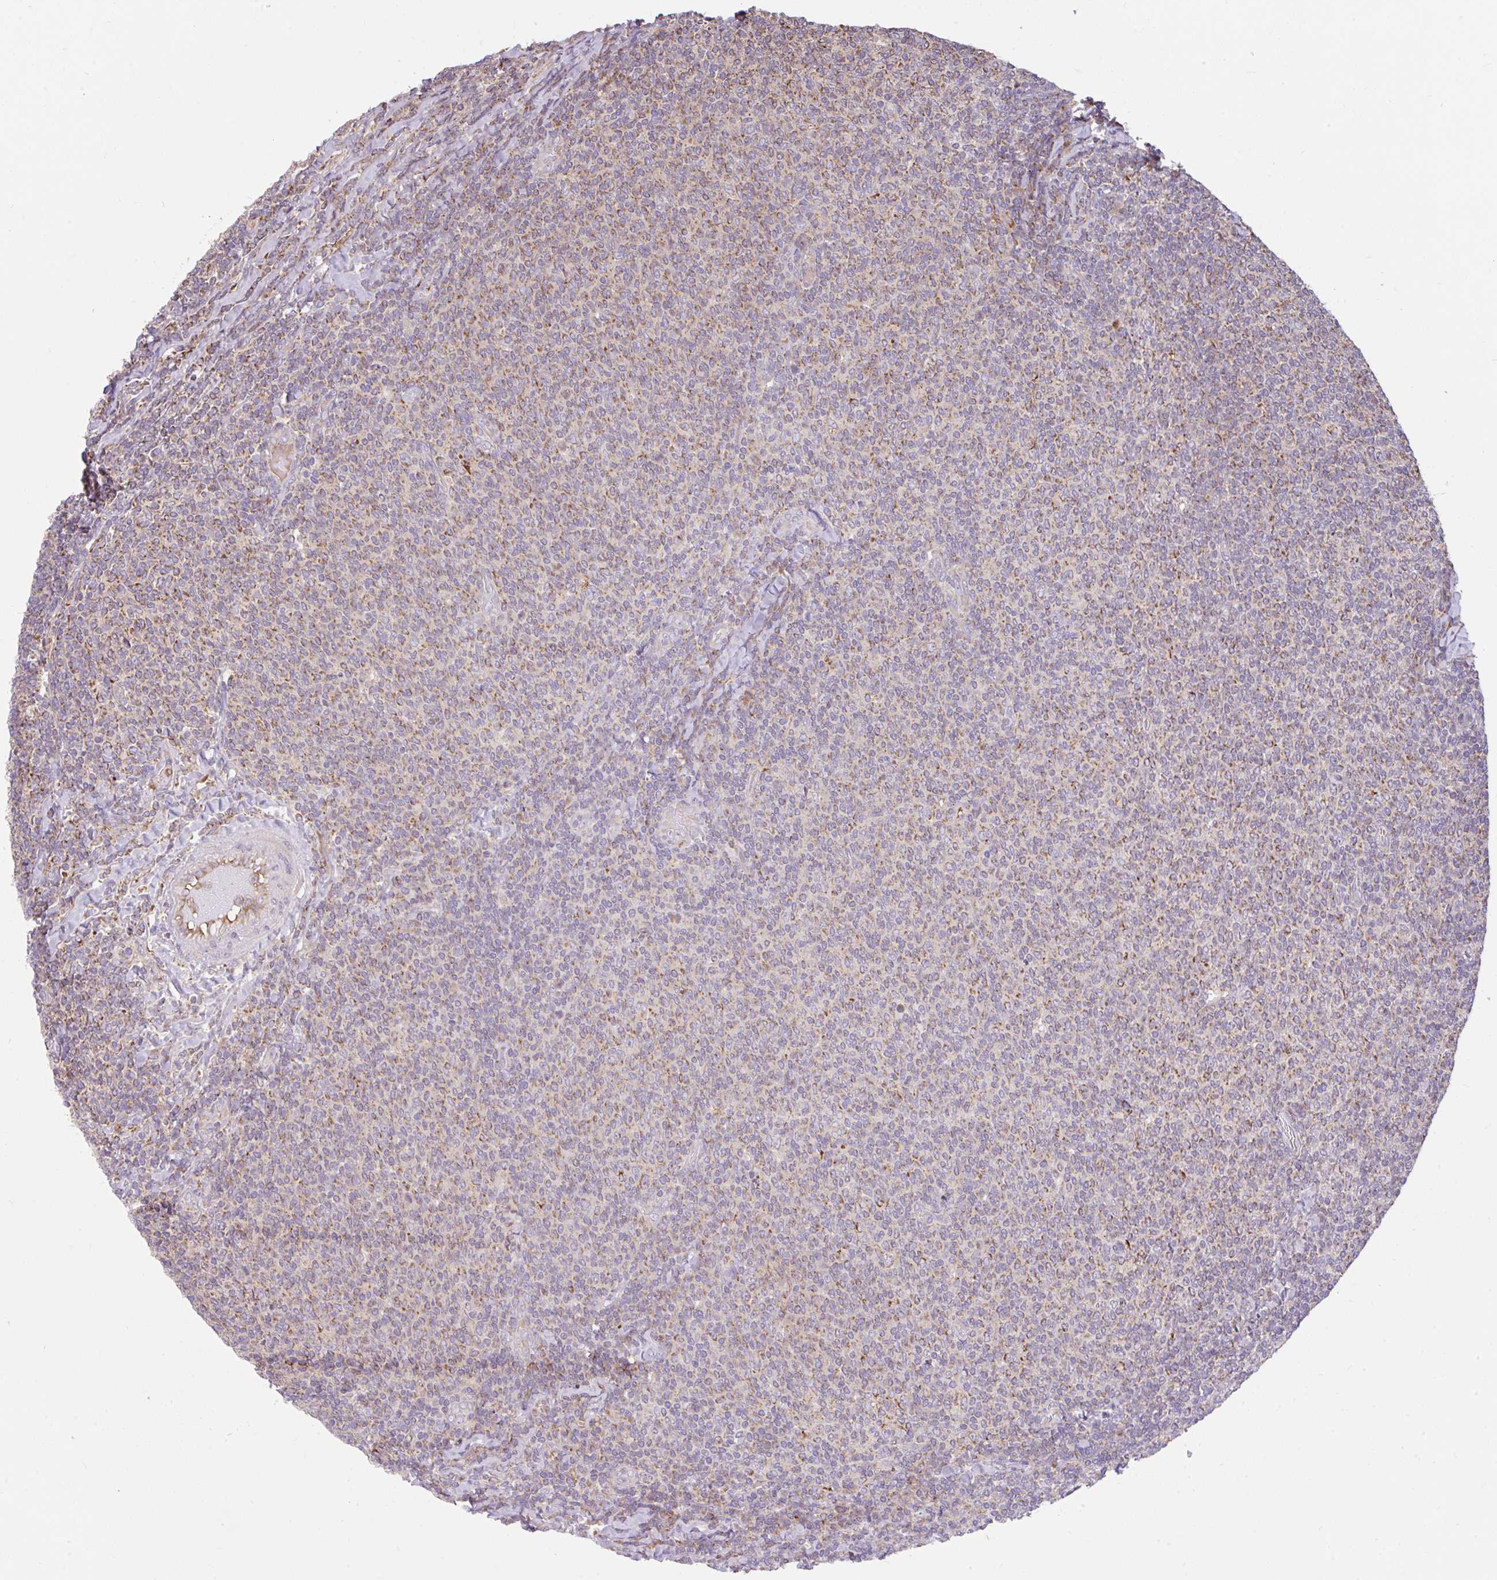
{"staining": {"intensity": "moderate", "quantity": "25%-75%", "location": "cytoplasmic/membranous"}, "tissue": "lymphoma", "cell_type": "Tumor cells", "image_type": "cancer", "snomed": [{"axis": "morphology", "description": "Malignant lymphoma, non-Hodgkin's type, Low grade"}, {"axis": "topography", "description": "Lymph node"}], "caption": "DAB (3,3'-diaminobenzidine) immunohistochemical staining of human lymphoma demonstrates moderate cytoplasmic/membranous protein expression in about 25%-75% of tumor cells. (Stains: DAB (3,3'-diaminobenzidine) in brown, nuclei in blue, Microscopy: brightfield microscopy at high magnification).", "gene": "RALBP1", "patient": {"sex": "male", "age": 52}}